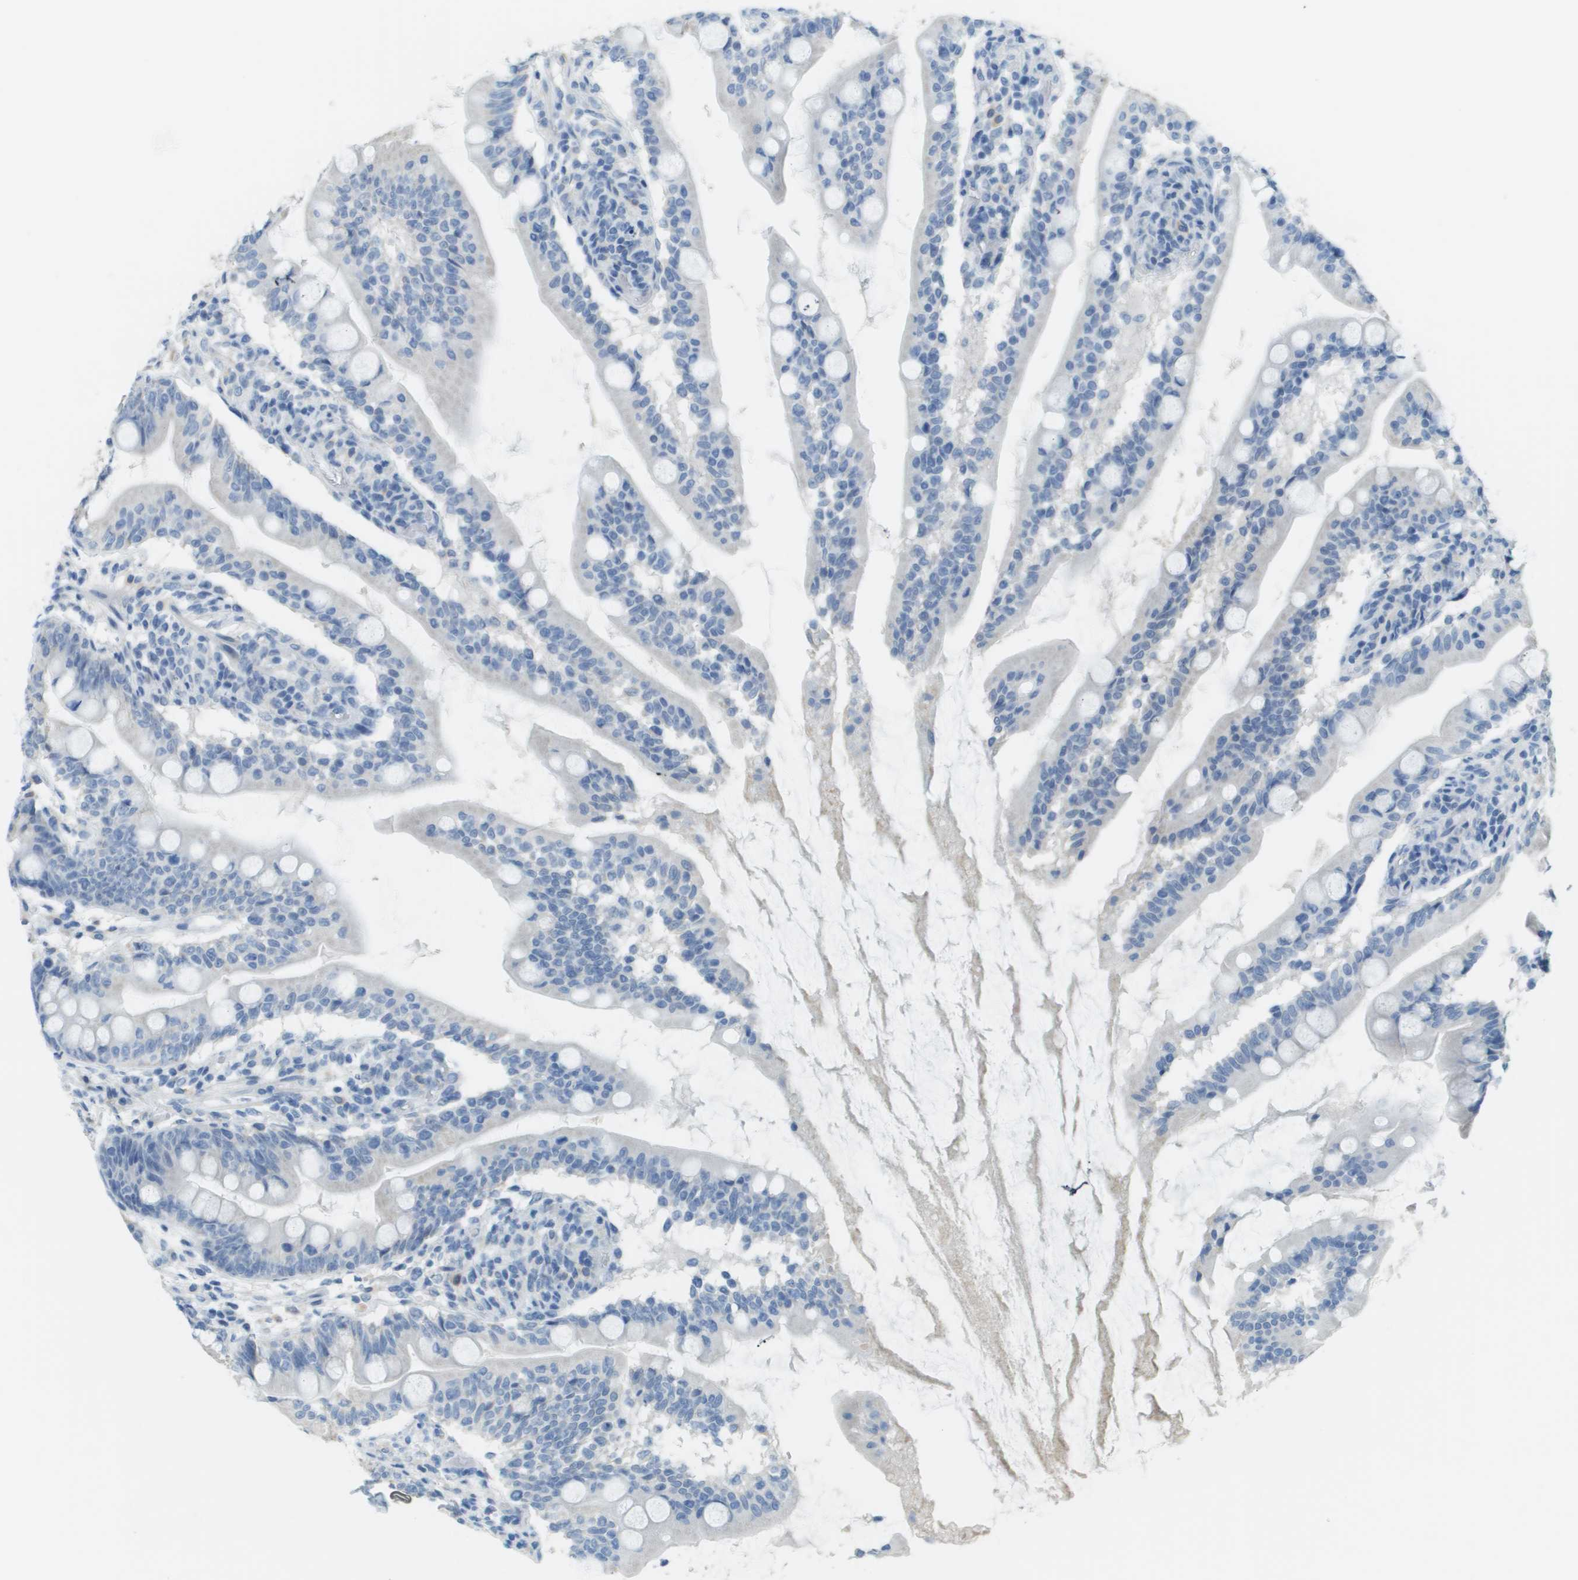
{"staining": {"intensity": "negative", "quantity": "none", "location": "none"}, "tissue": "small intestine", "cell_type": "Glandular cells", "image_type": "normal", "snomed": [{"axis": "morphology", "description": "Normal tissue, NOS"}, {"axis": "topography", "description": "Small intestine"}], "caption": "Immunohistochemistry (IHC) of unremarkable small intestine demonstrates no positivity in glandular cells. (Brightfield microscopy of DAB (3,3'-diaminobenzidine) immunohistochemistry (IHC) at high magnification).", "gene": "PTGDR2", "patient": {"sex": "female", "age": 56}}